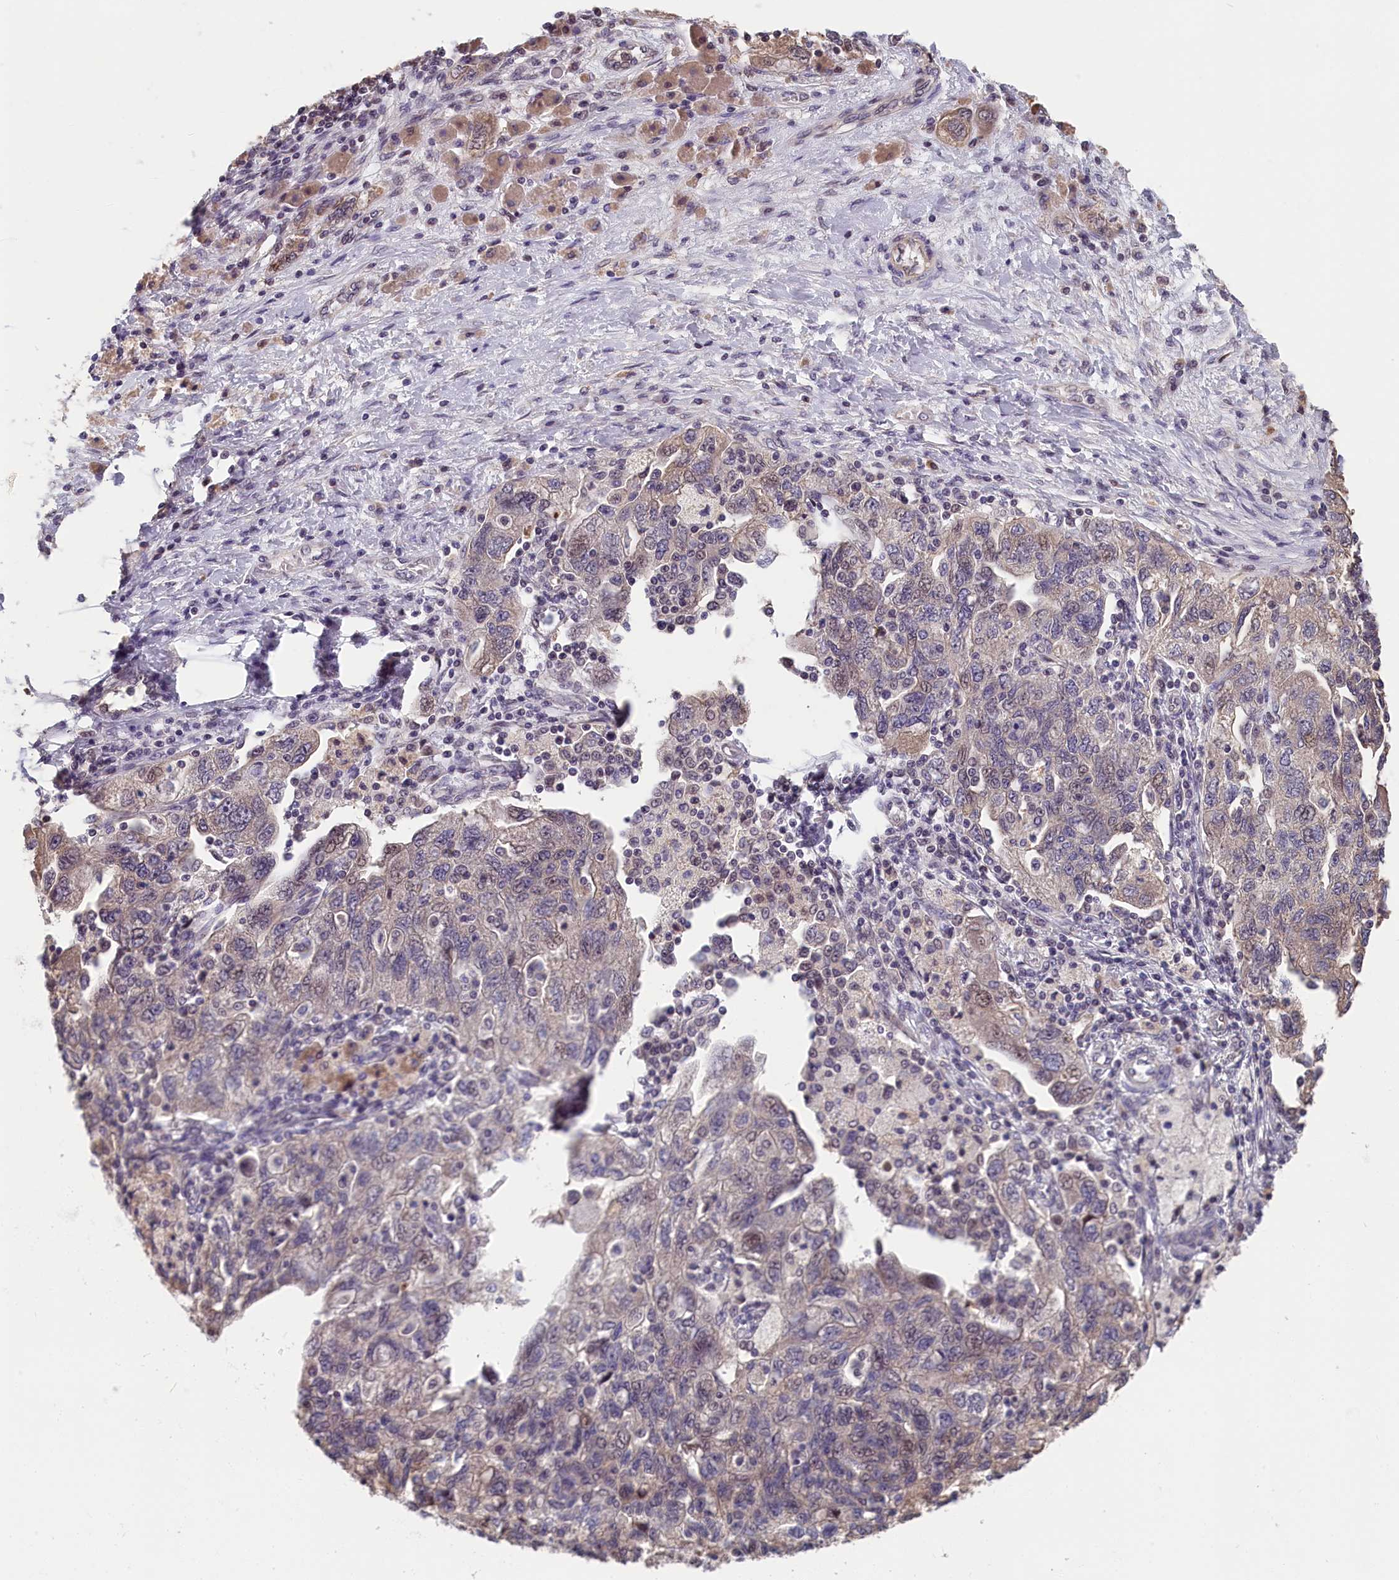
{"staining": {"intensity": "weak", "quantity": "<25%", "location": "cytoplasmic/membranous"}, "tissue": "ovarian cancer", "cell_type": "Tumor cells", "image_type": "cancer", "snomed": [{"axis": "morphology", "description": "Carcinoma, NOS"}, {"axis": "morphology", "description": "Cystadenocarcinoma, serous, NOS"}, {"axis": "topography", "description": "Ovary"}], "caption": "A high-resolution photomicrograph shows IHC staining of ovarian cancer, which exhibits no significant positivity in tumor cells.", "gene": "TMEM116", "patient": {"sex": "female", "age": 69}}